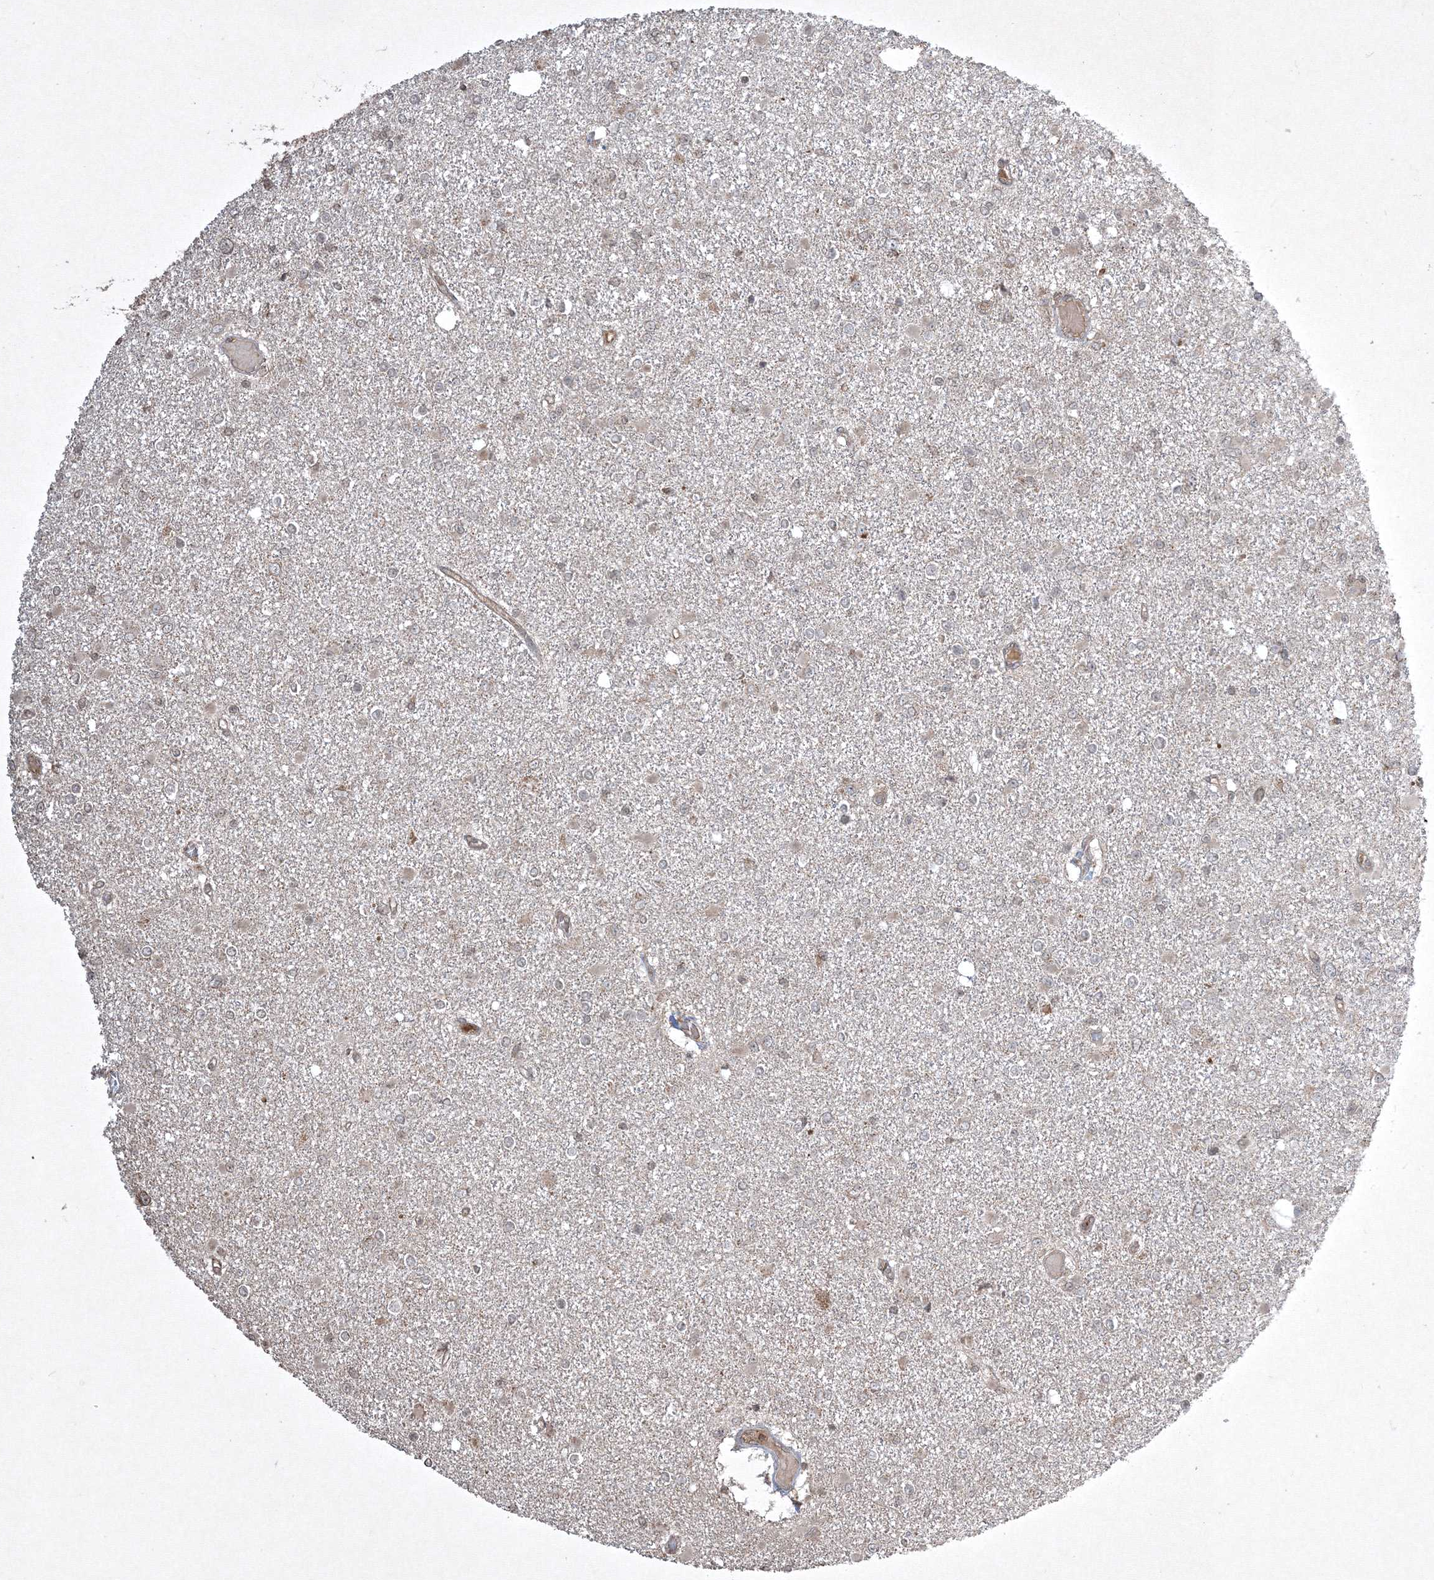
{"staining": {"intensity": "weak", "quantity": "<25%", "location": "cytoplasmic/membranous"}, "tissue": "glioma", "cell_type": "Tumor cells", "image_type": "cancer", "snomed": [{"axis": "morphology", "description": "Glioma, malignant, Low grade"}, {"axis": "topography", "description": "Brain"}], "caption": "Immunohistochemistry histopathology image of glioma stained for a protein (brown), which displays no staining in tumor cells. The staining is performed using DAB (3,3'-diaminobenzidine) brown chromogen with nuclei counter-stained in using hematoxylin.", "gene": "PLTP", "patient": {"sex": "female", "age": 22}}